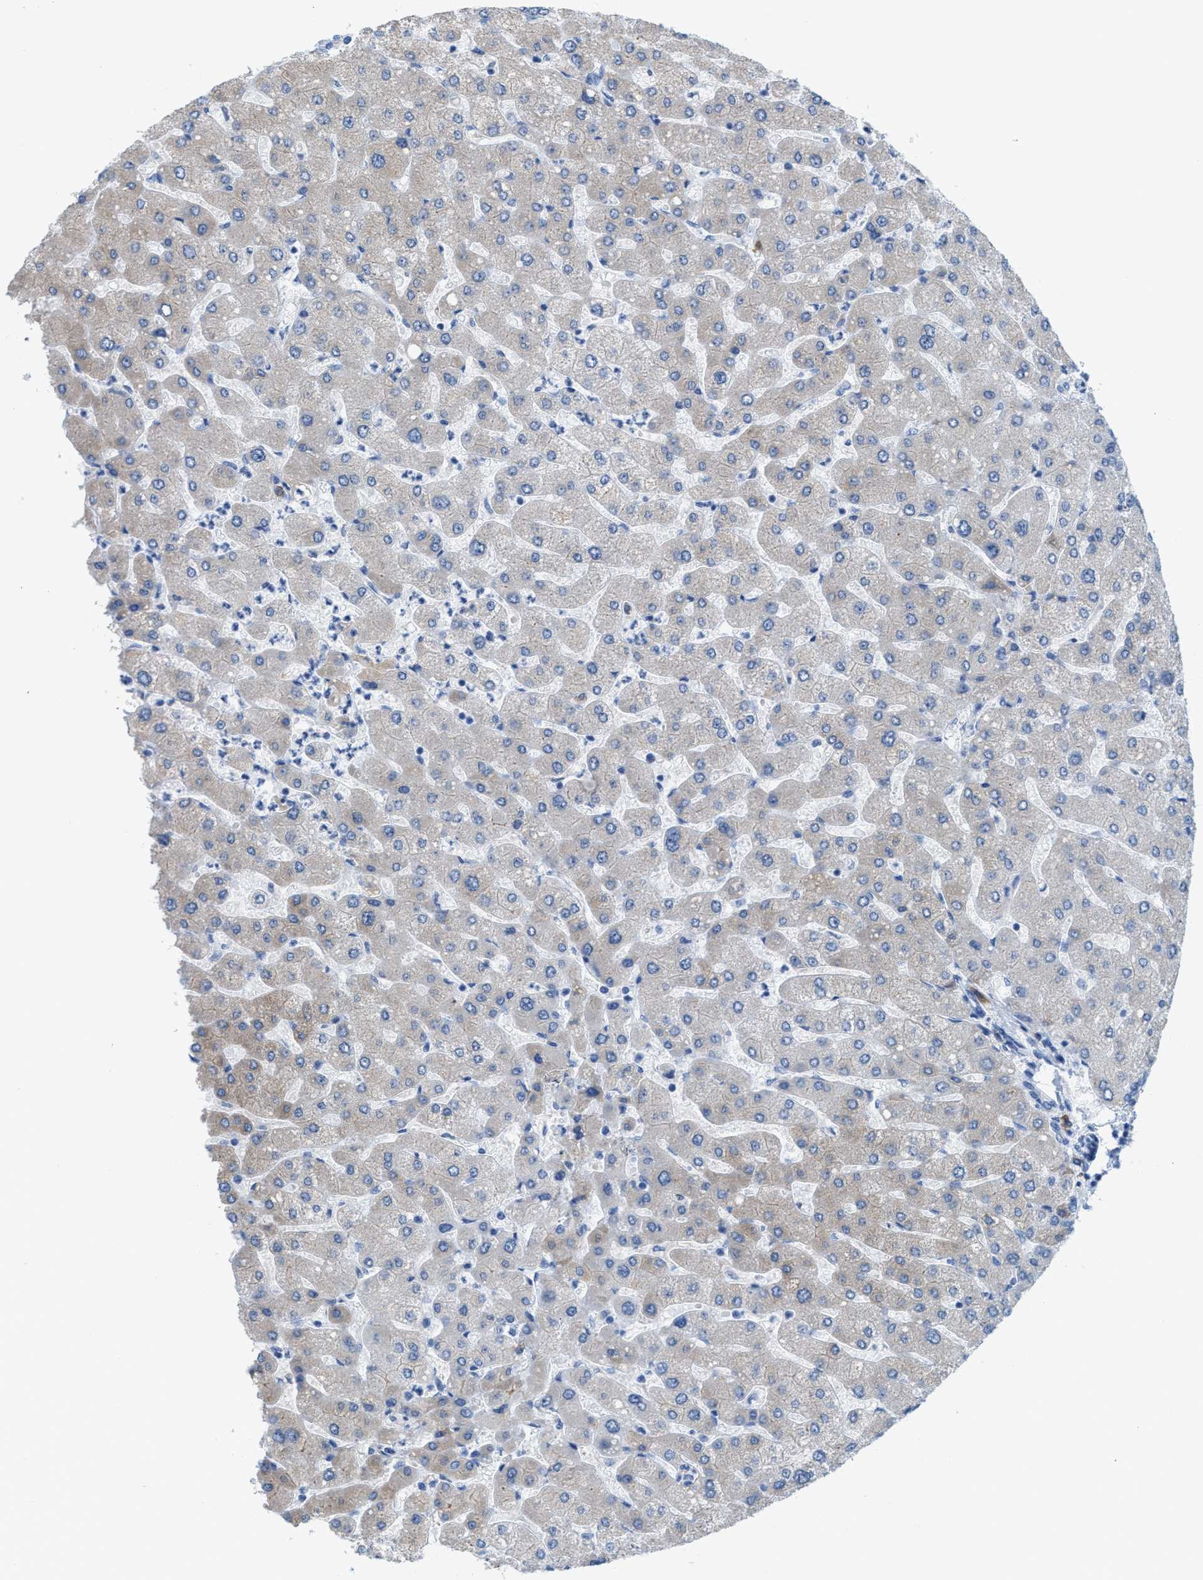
{"staining": {"intensity": "negative", "quantity": "none", "location": "none"}, "tissue": "liver", "cell_type": "Cholangiocytes", "image_type": "normal", "snomed": [{"axis": "morphology", "description": "Normal tissue, NOS"}, {"axis": "topography", "description": "Liver"}], "caption": "An immunohistochemistry photomicrograph of unremarkable liver is shown. There is no staining in cholangiocytes of liver.", "gene": "KIFC3", "patient": {"sex": "male", "age": 55}}